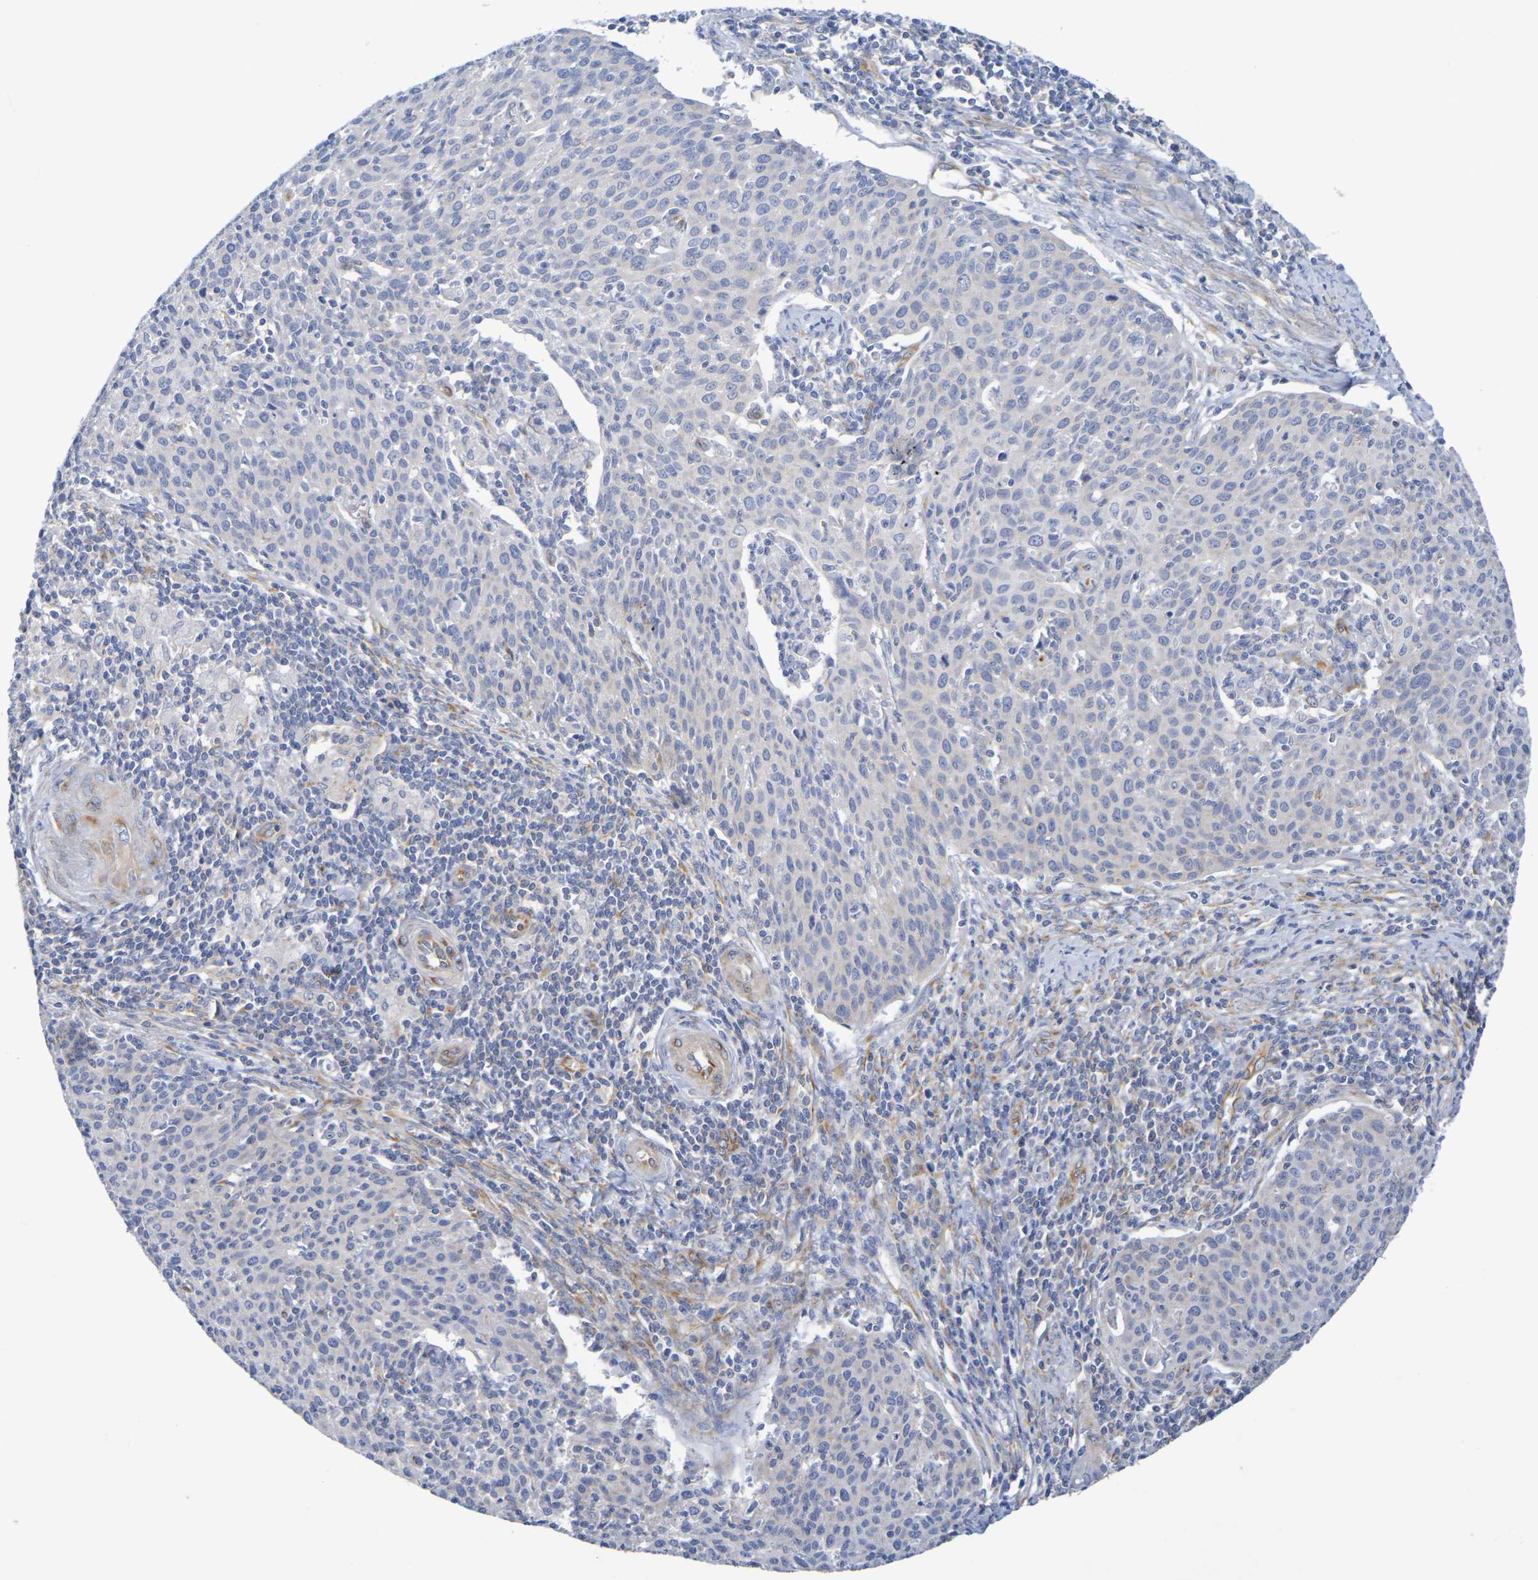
{"staining": {"intensity": "negative", "quantity": "none", "location": "none"}, "tissue": "cervical cancer", "cell_type": "Tumor cells", "image_type": "cancer", "snomed": [{"axis": "morphology", "description": "Squamous cell carcinoma, NOS"}, {"axis": "topography", "description": "Cervix"}], "caption": "Tumor cells show no significant protein expression in cervical squamous cell carcinoma.", "gene": "TMCC3", "patient": {"sex": "female", "age": 38}}